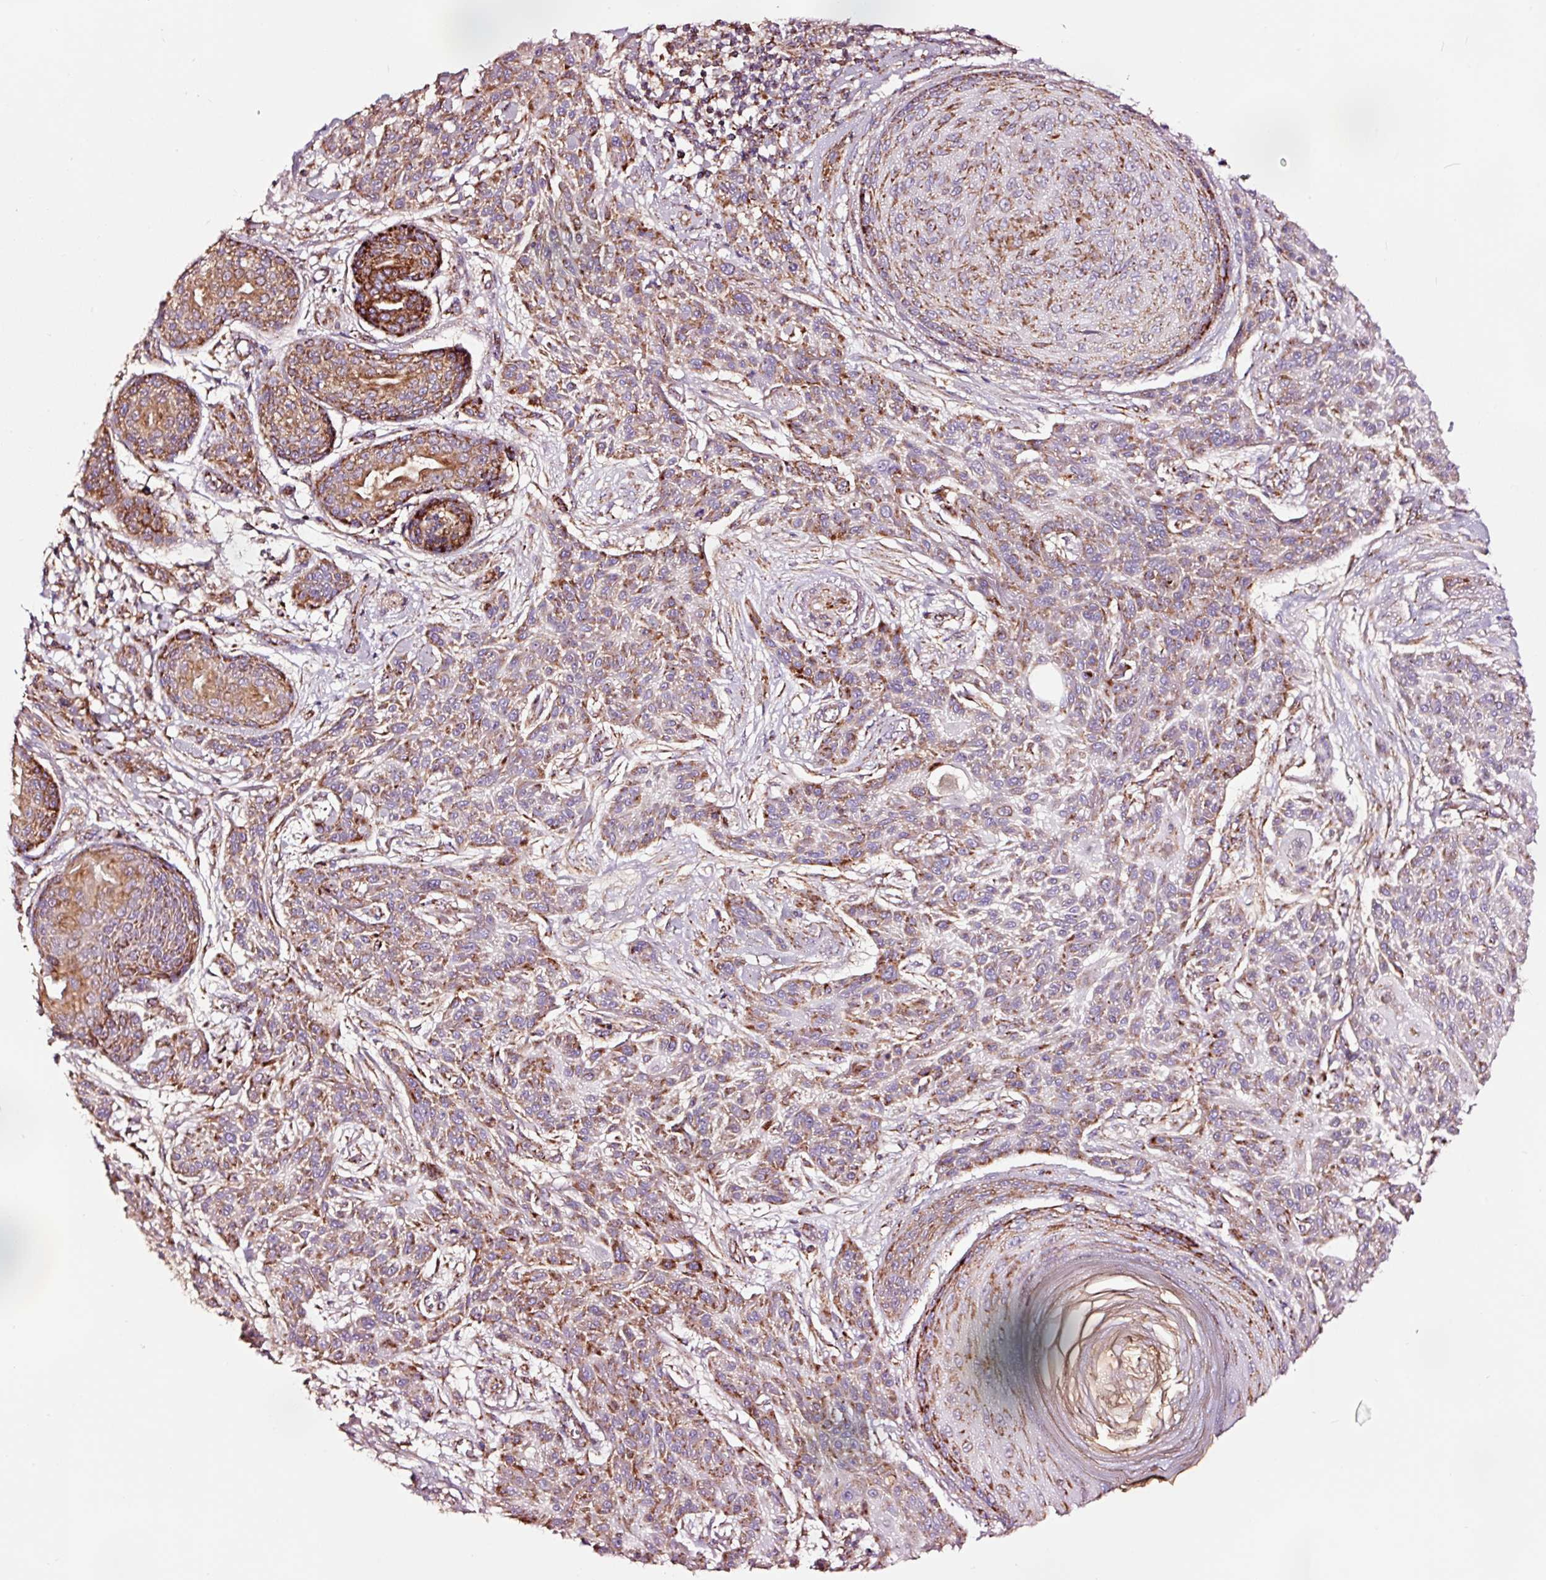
{"staining": {"intensity": "moderate", "quantity": ">75%", "location": "cytoplasmic/membranous"}, "tissue": "skin cancer", "cell_type": "Tumor cells", "image_type": "cancer", "snomed": [{"axis": "morphology", "description": "Squamous cell carcinoma, NOS"}, {"axis": "topography", "description": "Skin"}], "caption": "Protein staining of skin cancer tissue reveals moderate cytoplasmic/membranous expression in about >75% of tumor cells.", "gene": "TPM1", "patient": {"sex": "male", "age": 86}}